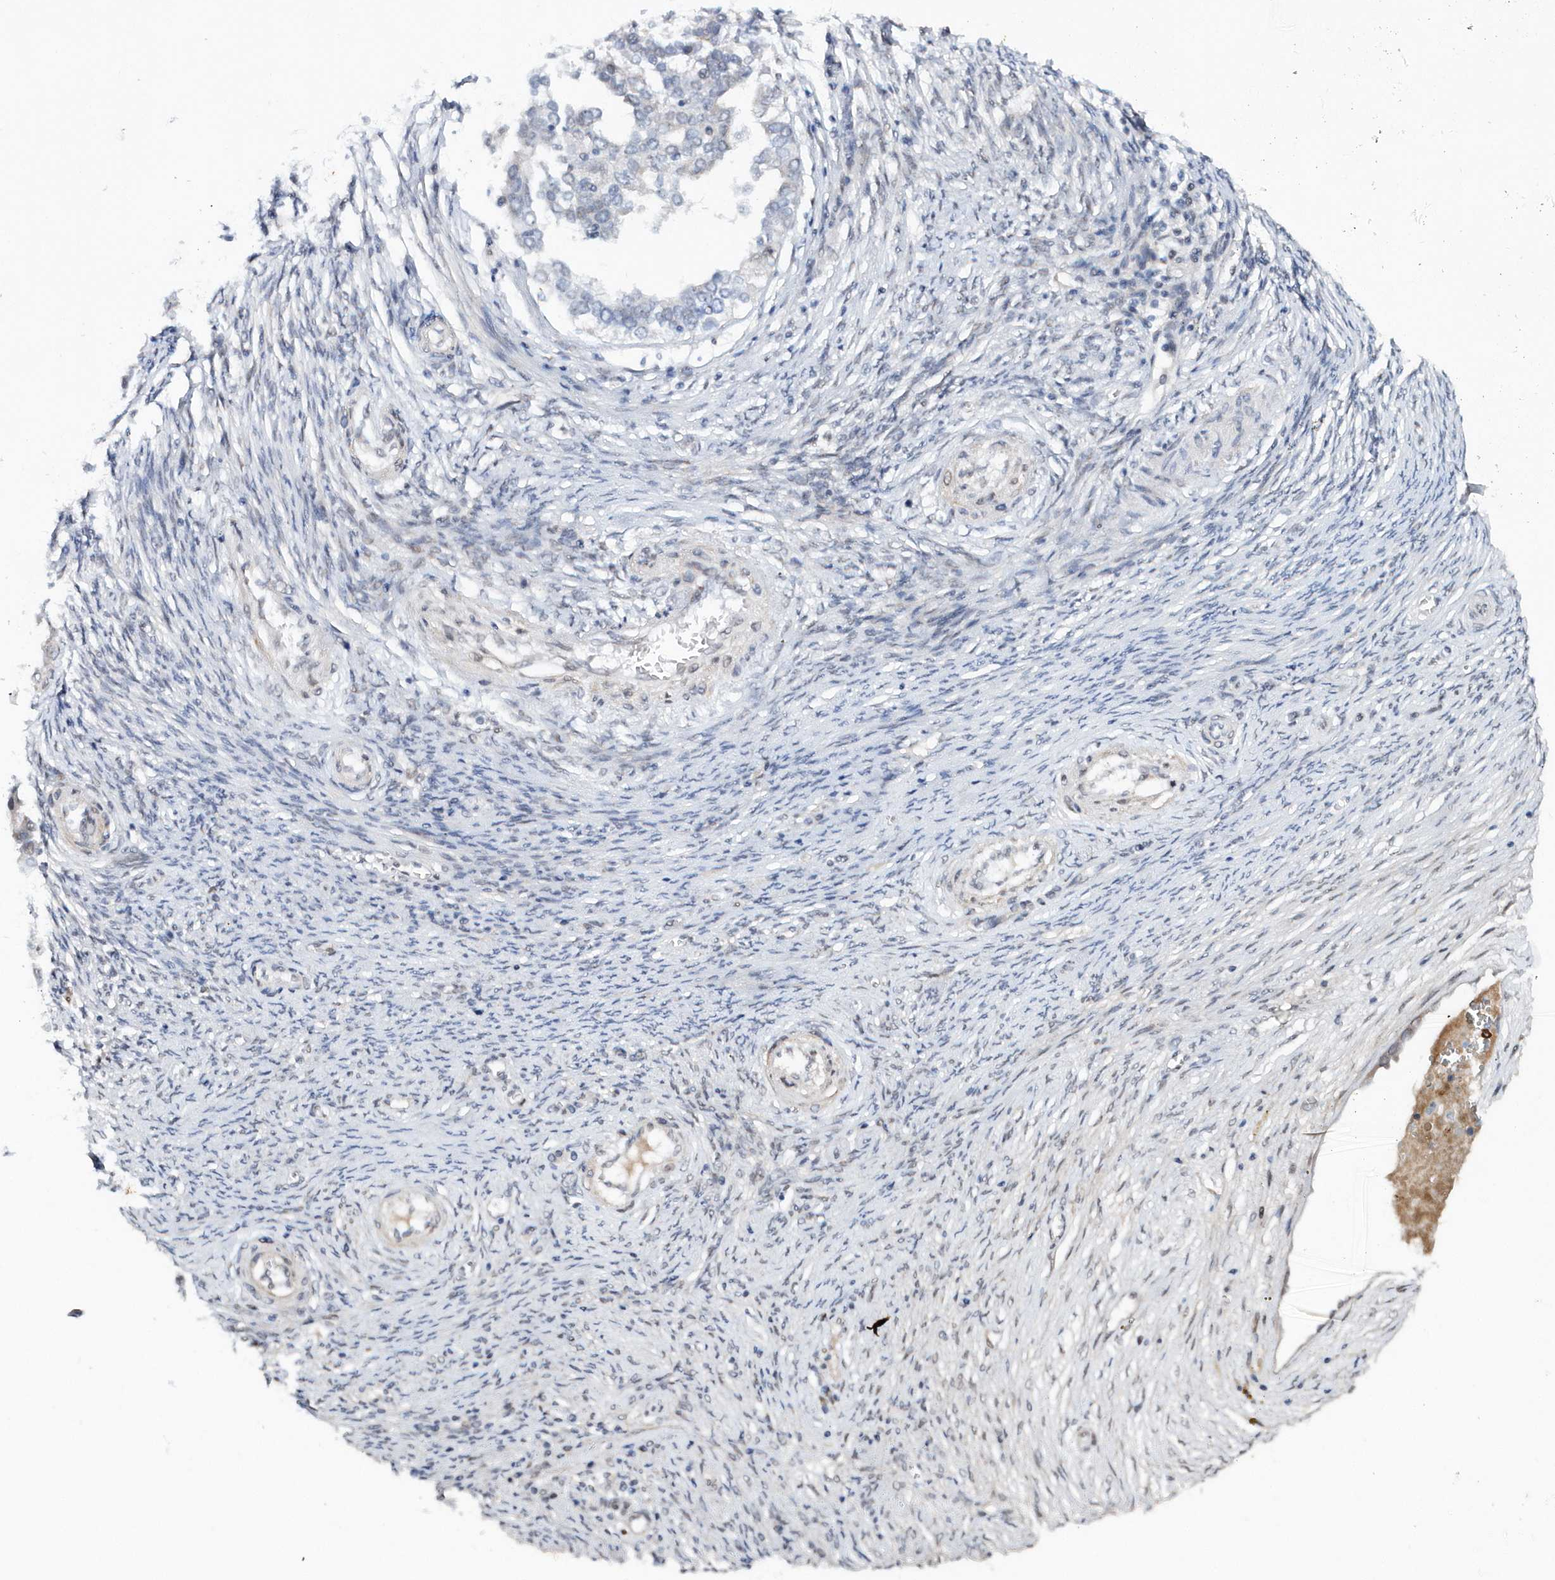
{"staining": {"intensity": "negative", "quantity": "none", "location": "none"}, "tissue": "ovarian cancer", "cell_type": "Tumor cells", "image_type": "cancer", "snomed": [{"axis": "morphology", "description": "Cystadenocarcinoma, serous, NOS"}, {"axis": "topography", "description": "Ovary"}], "caption": "An image of ovarian cancer (serous cystadenocarcinoma) stained for a protein displays no brown staining in tumor cells.", "gene": "ASCL4", "patient": {"sex": "female", "age": 44}}